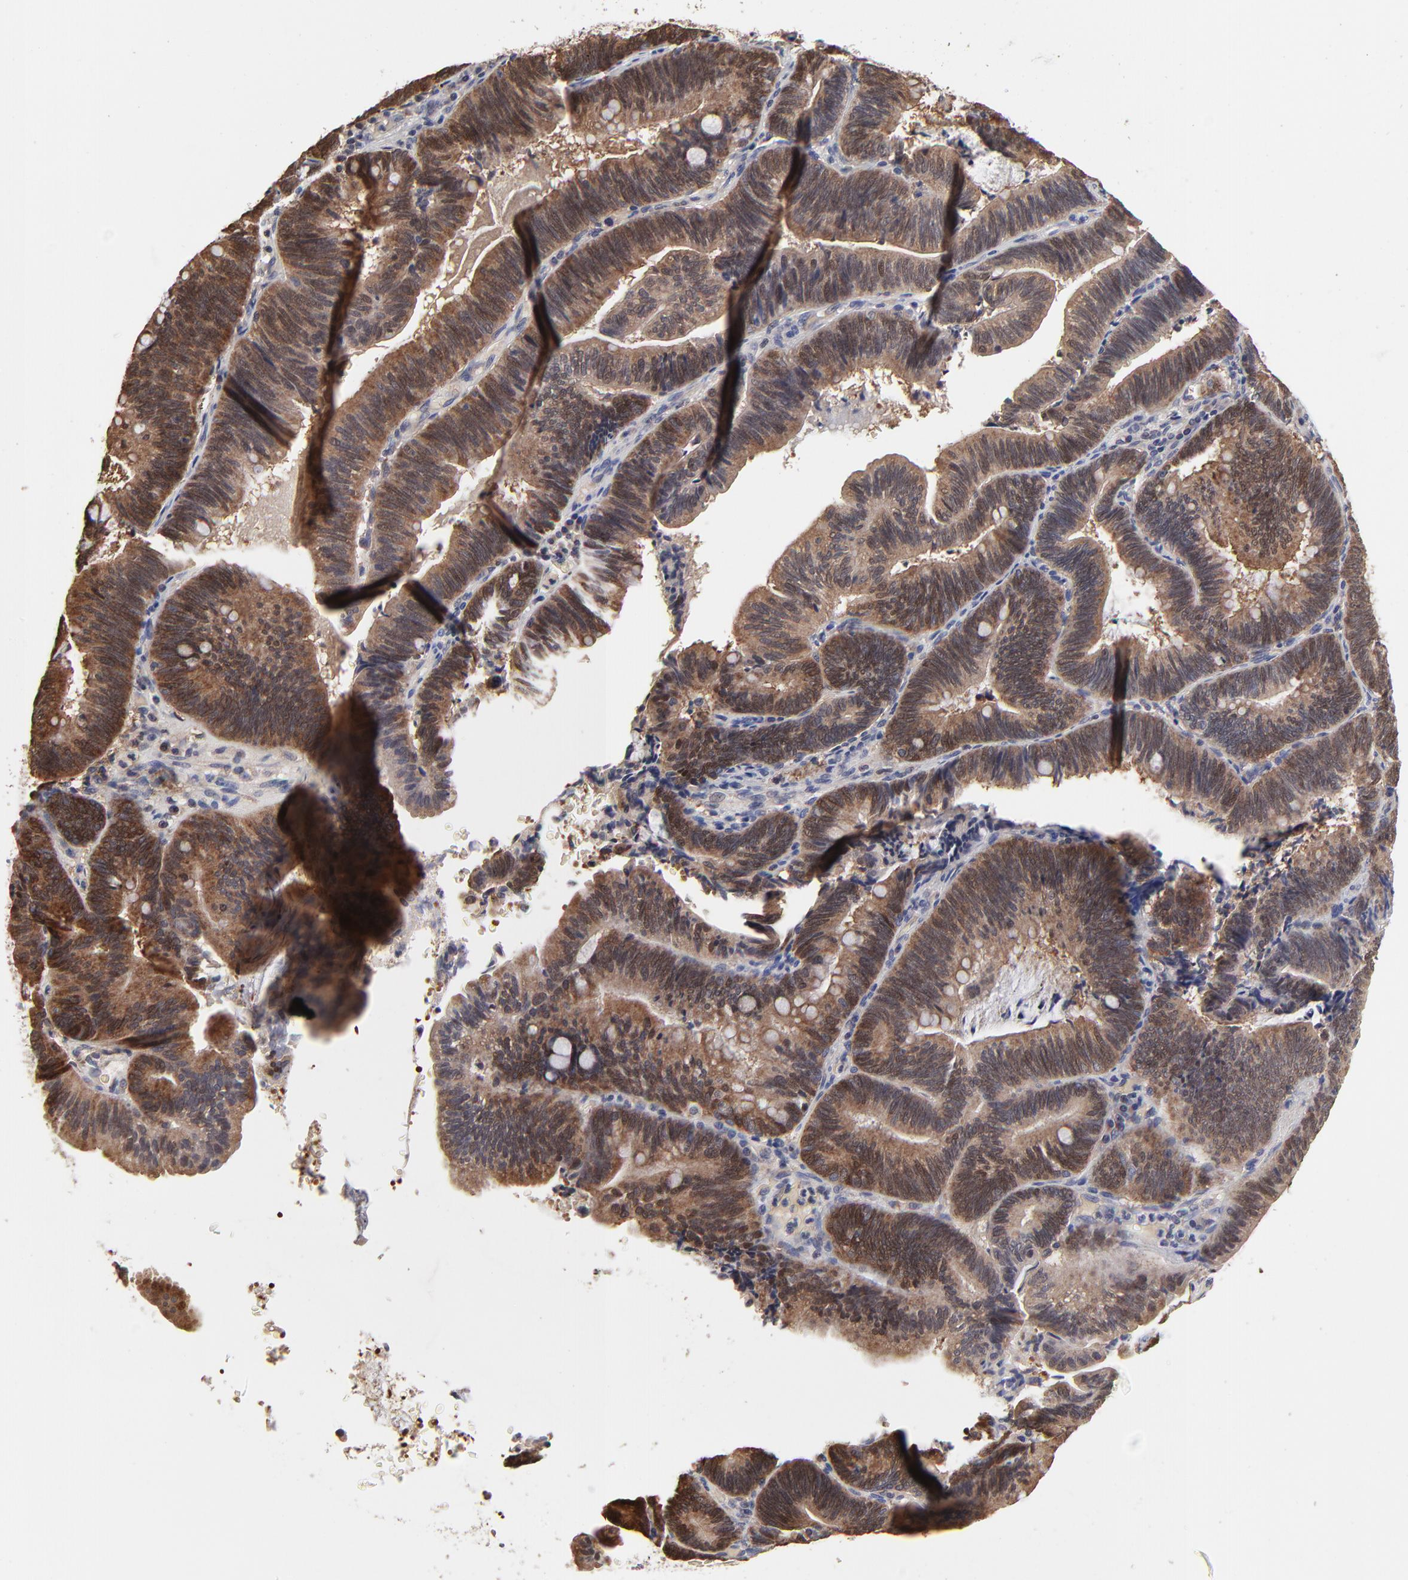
{"staining": {"intensity": "strong", "quantity": ">75%", "location": "cytoplasmic/membranous"}, "tissue": "pancreatic cancer", "cell_type": "Tumor cells", "image_type": "cancer", "snomed": [{"axis": "morphology", "description": "Adenocarcinoma, NOS"}, {"axis": "topography", "description": "Pancreas"}], "caption": "Approximately >75% of tumor cells in human pancreatic cancer (adenocarcinoma) reveal strong cytoplasmic/membranous protein positivity as visualized by brown immunohistochemical staining.", "gene": "FRMD8", "patient": {"sex": "male", "age": 82}}